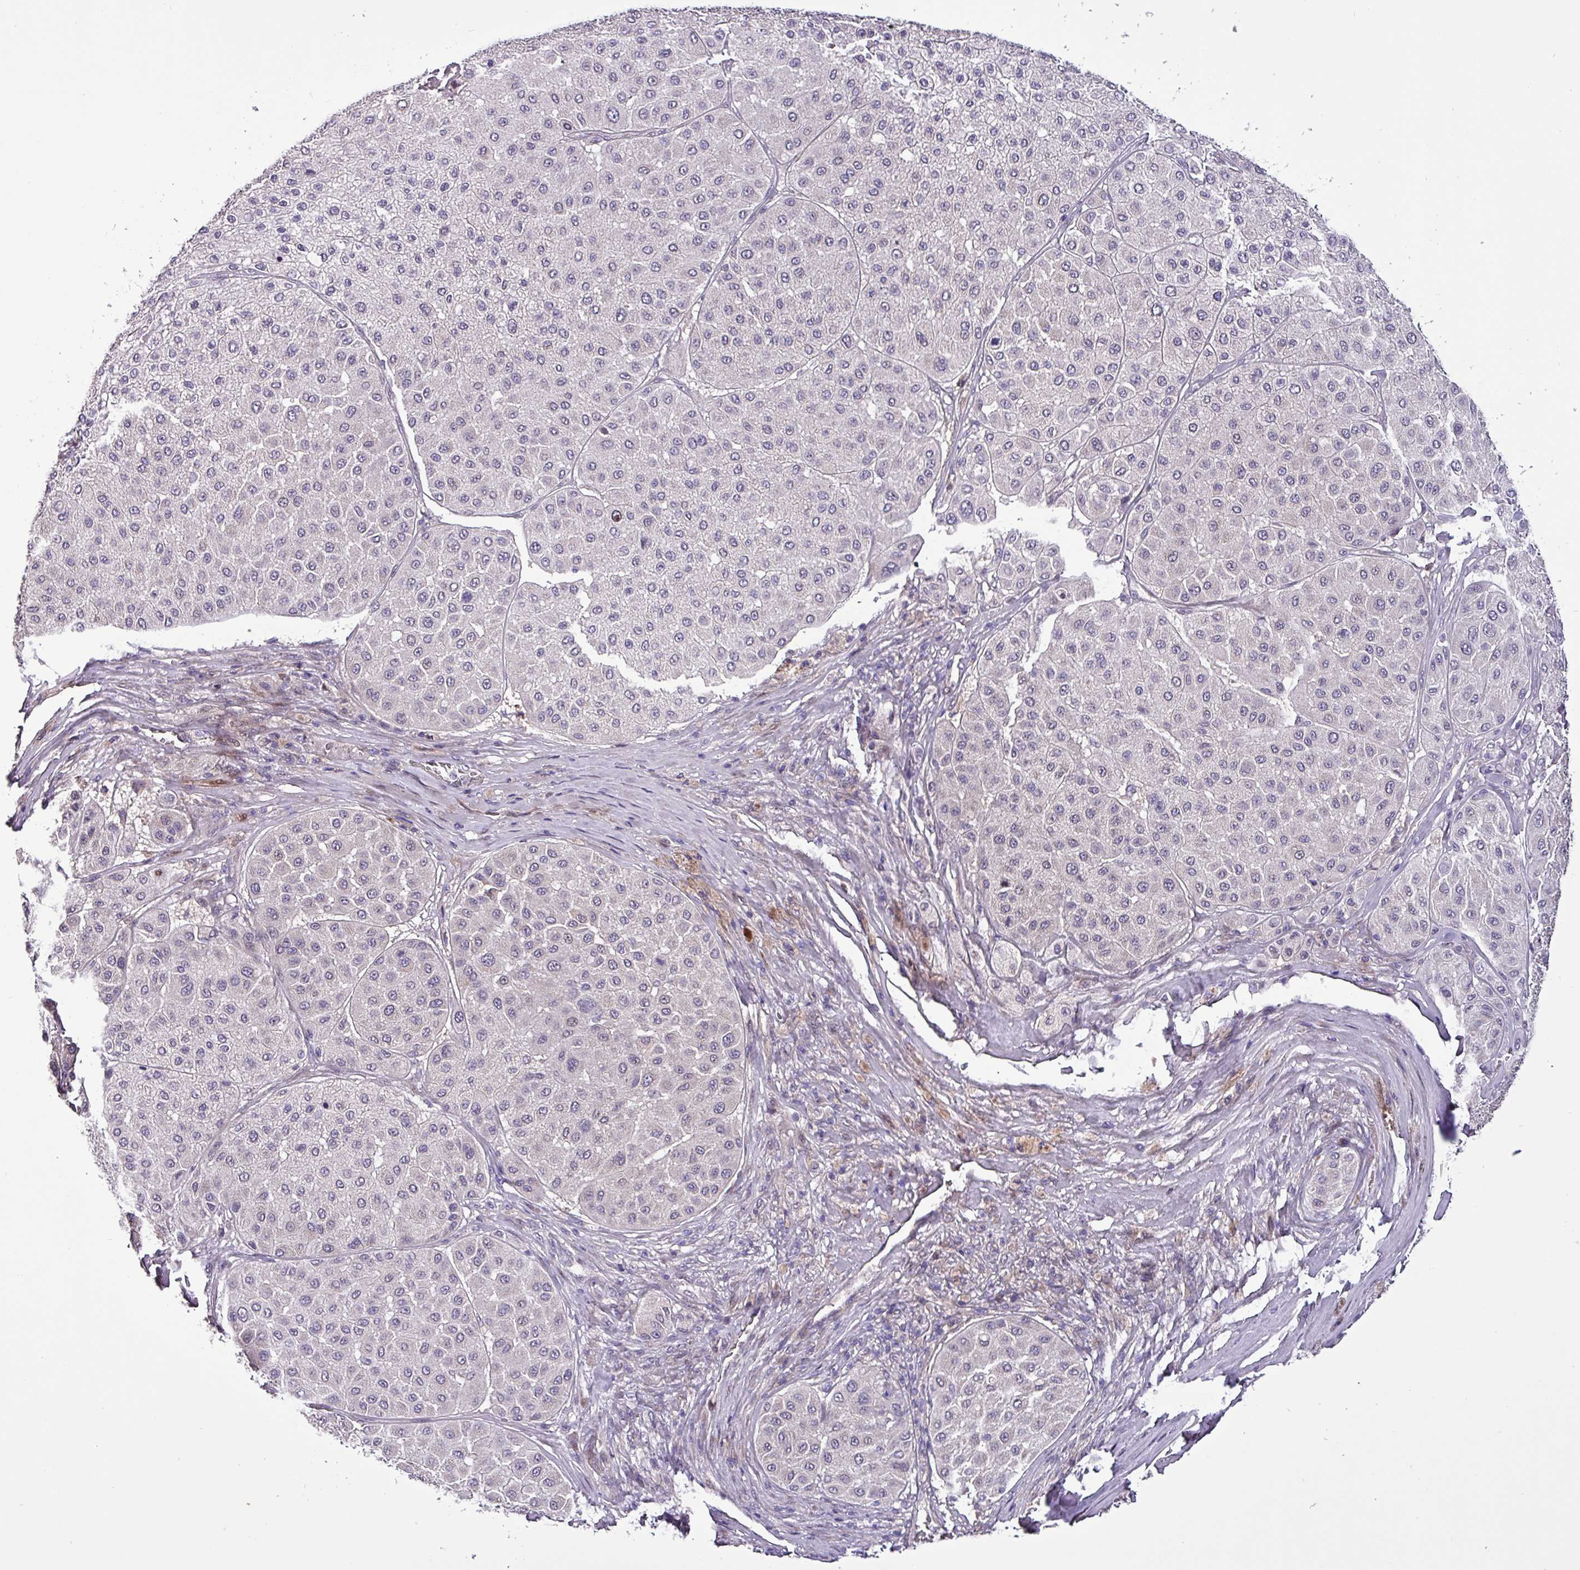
{"staining": {"intensity": "negative", "quantity": "none", "location": "none"}, "tissue": "melanoma", "cell_type": "Tumor cells", "image_type": "cancer", "snomed": [{"axis": "morphology", "description": "Malignant melanoma, Metastatic site"}, {"axis": "topography", "description": "Smooth muscle"}], "caption": "A histopathology image of malignant melanoma (metastatic site) stained for a protein demonstrates no brown staining in tumor cells.", "gene": "GRAPL", "patient": {"sex": "male", "age": 41}}